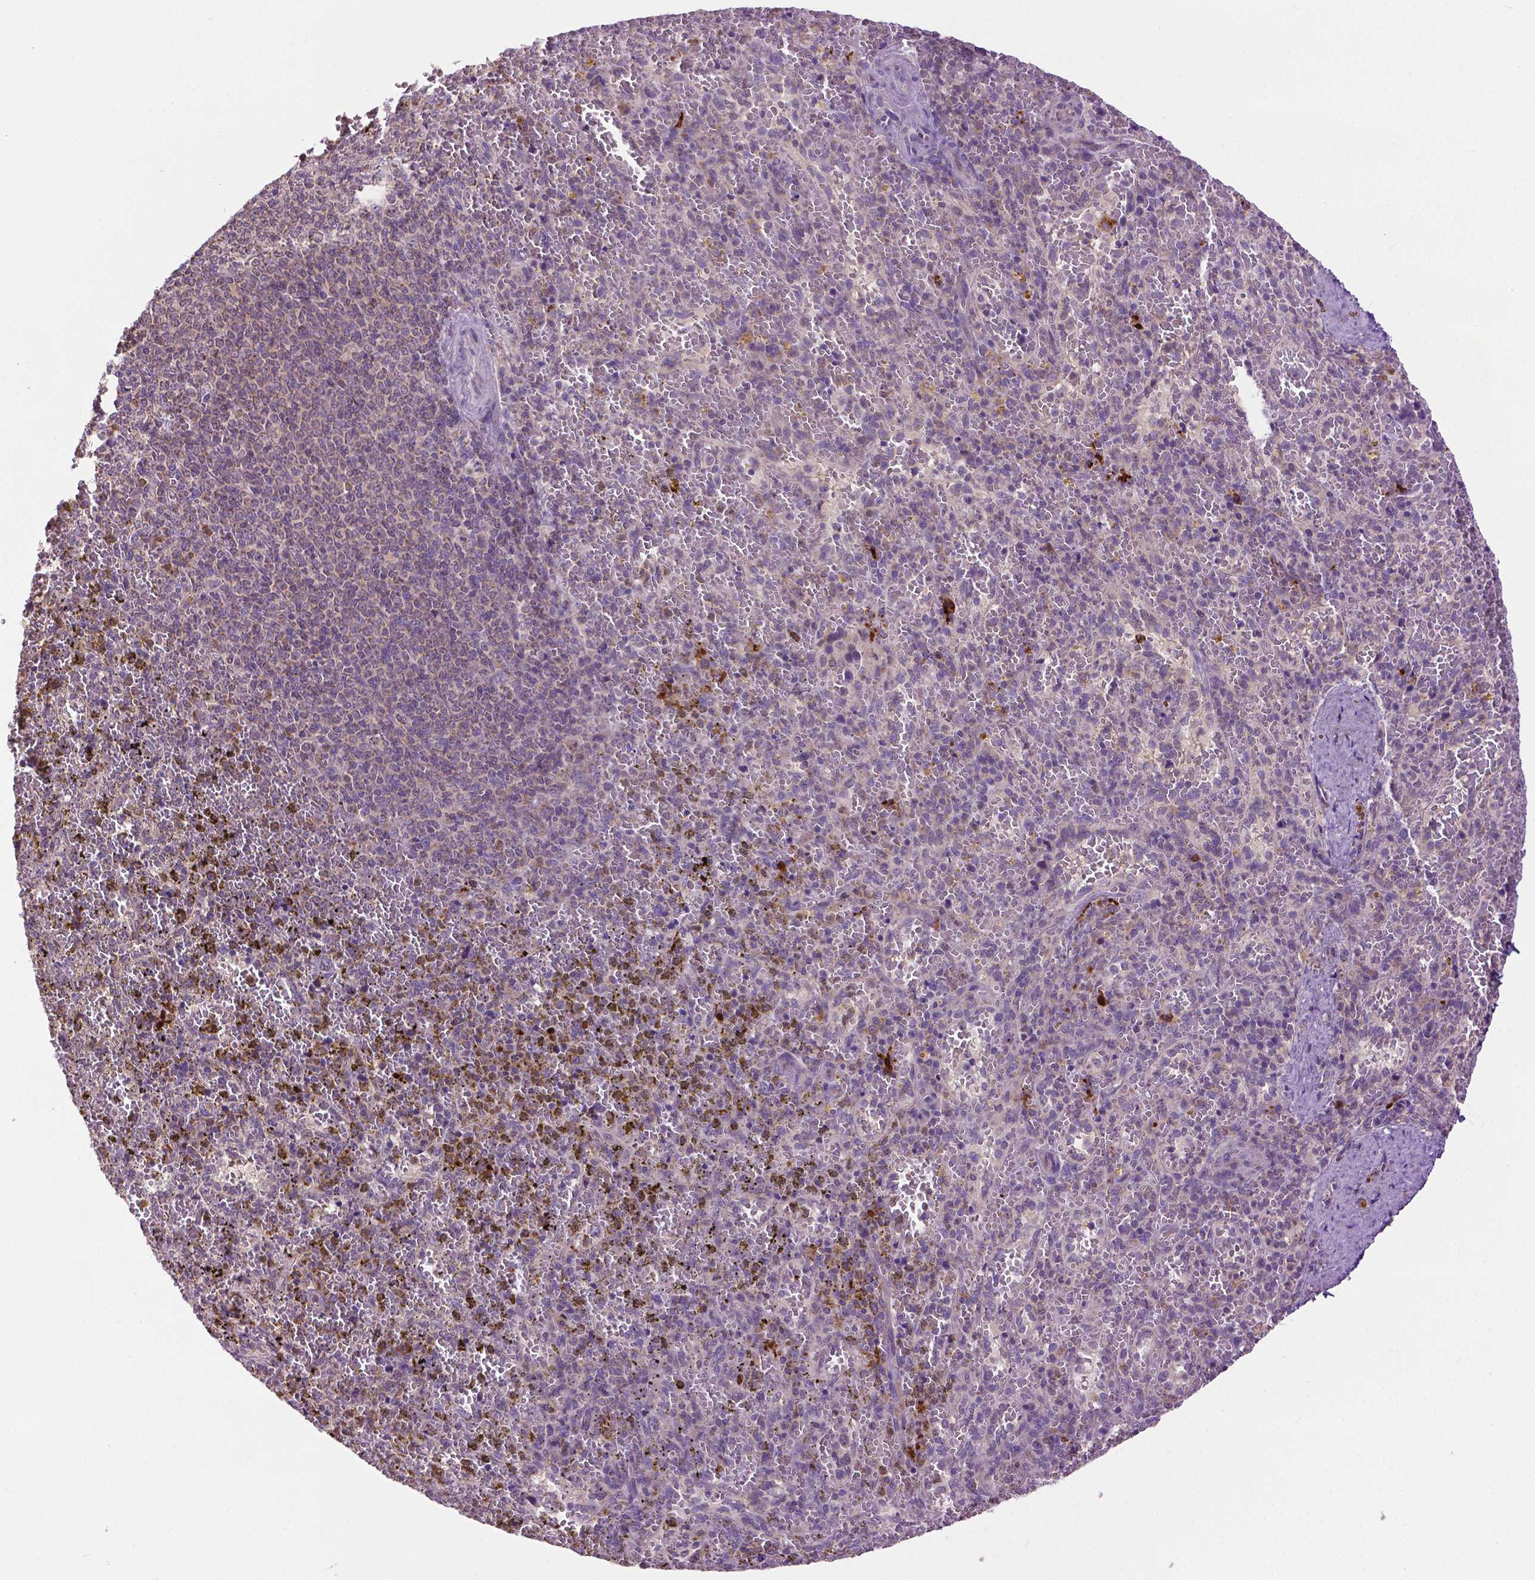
{"staining": {"intensity": "negative", "quantity": "none", "location": "none"}, "tissue": "spleen", "cell_type": "Cells in red pulp", "image_type": "normal", "snomed": [{"axis": "morphology", "description": "Normal tissue, NOS"}, {"axis": "topography", "description": "Spleen"}], "caption": "IHC of benign human spleen exhibits no staining in cells in red pulp. (IHC, brightfield microscopy, high magnification).", "gene": "TTC9B", "patient": {"sex": "female", "age": 50}}